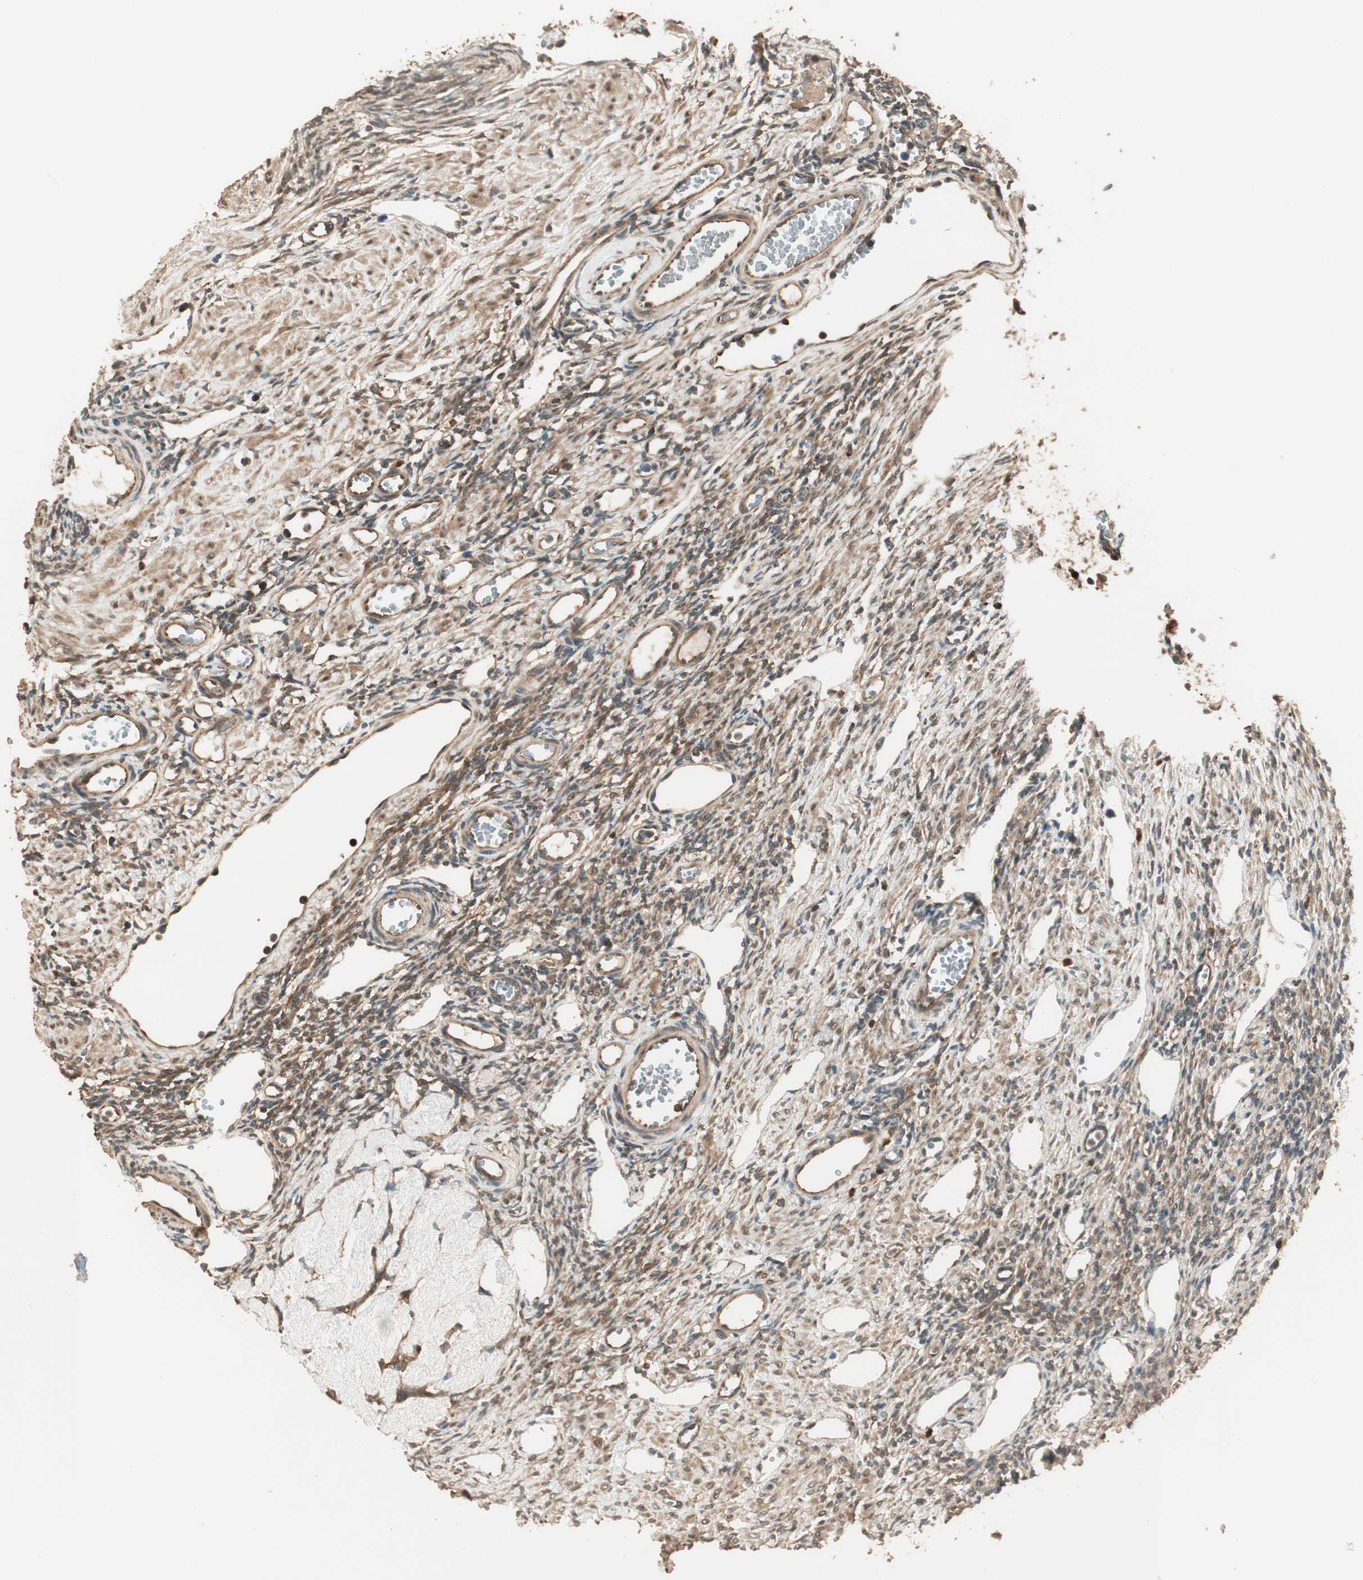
{"staining": {"intensity": "moderate", "quantity": ">75%", "location": "cytoplasmic/membranous"}, "tissue": "ovary", "cell_type": "Ovarian stroma cells", "image_type": "normal", "snomed": [{"axis": "morphology", "description": "Normal tissue, NOS"}, {"axis": "topography", "description": "Ovary"}], "caption": "This image reveals immunohistochemistry staining of unremarkable ovary, with medium moderate cytoplasmic/membranous expression in approximately >75% of ovarian stroma cells.", "gene": "CNOT4", "patient": {"sex": "female", "age": 33}}